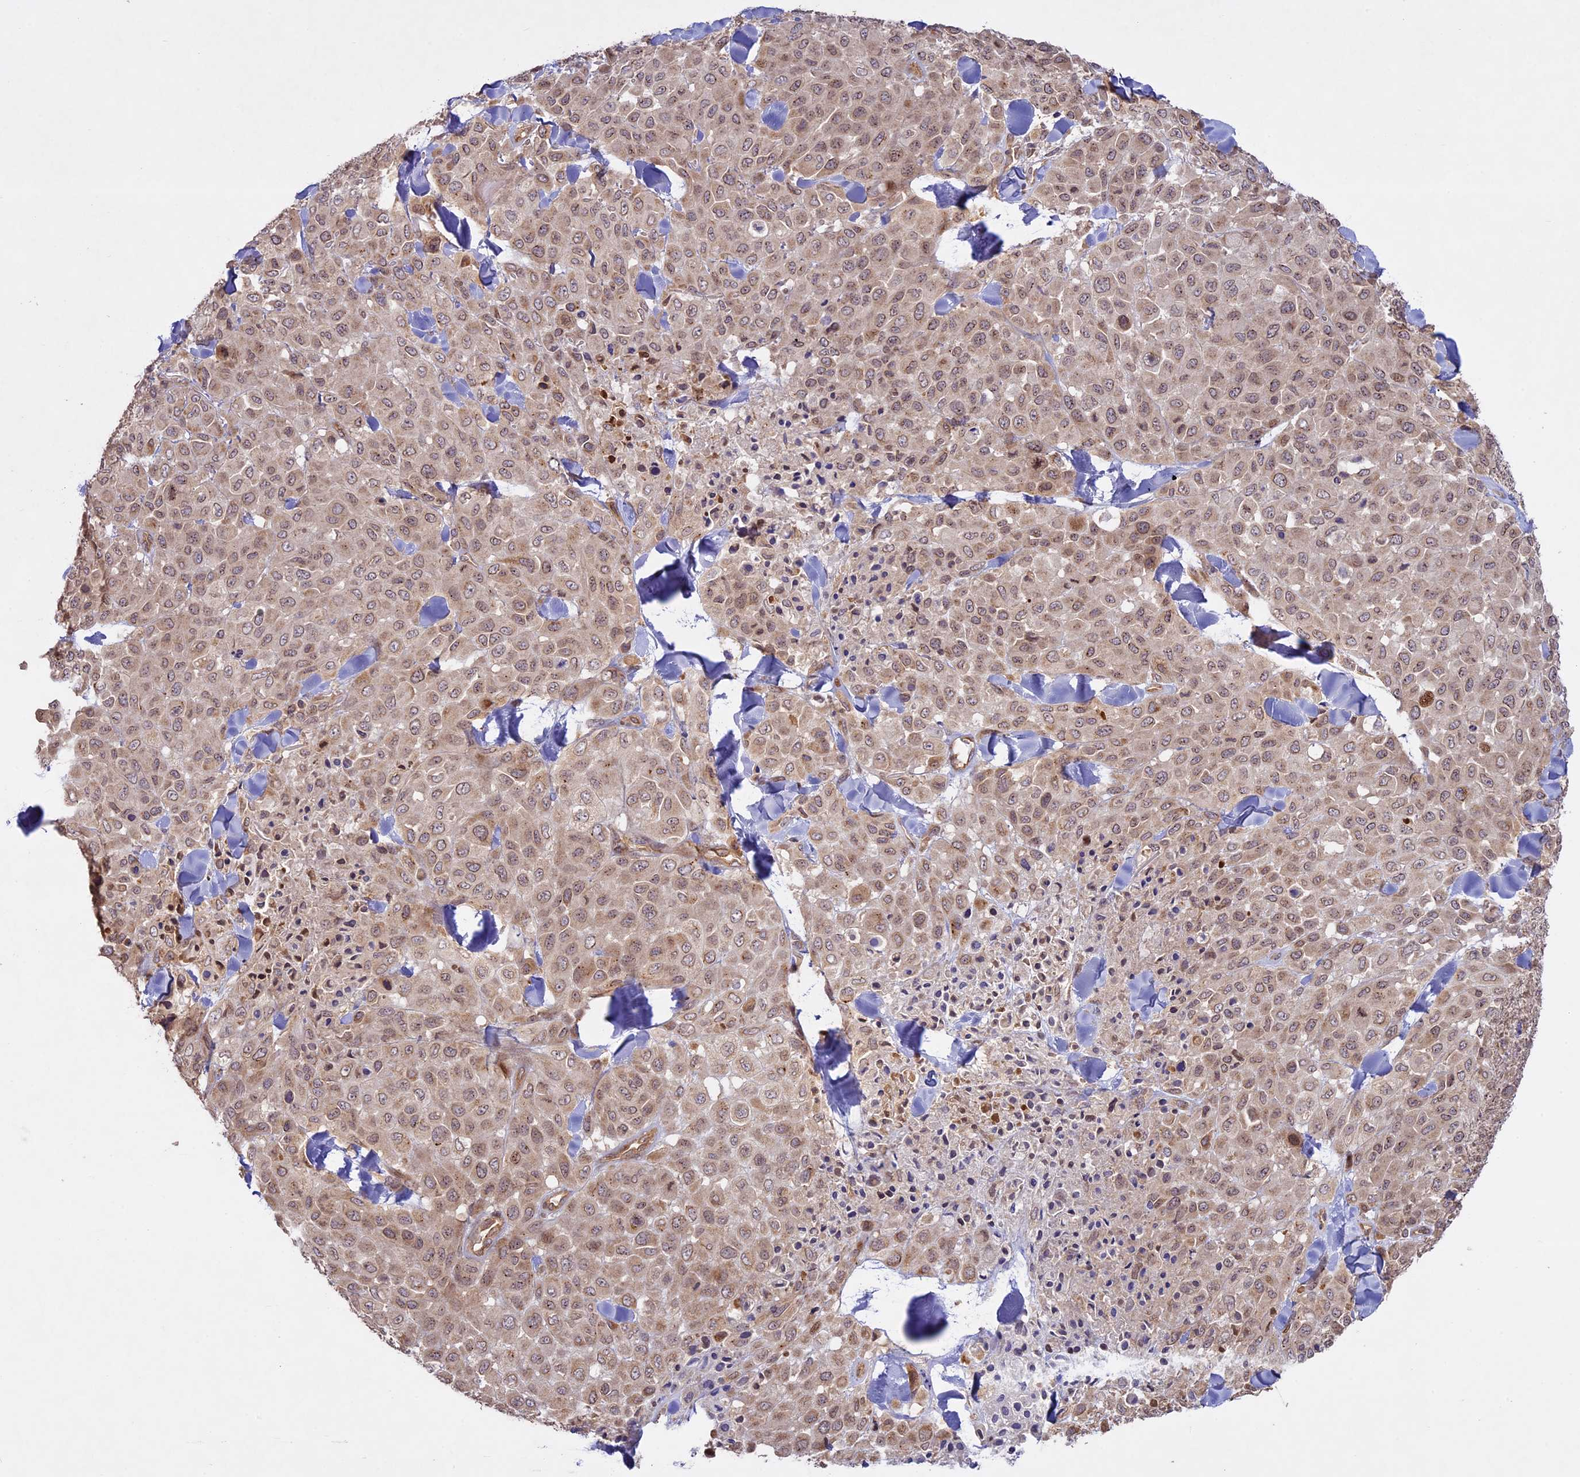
{"staining": {"intensity": "weak", "quantity": "25%-75%", "location": "cytoplasmic/membranous,nuclear"}, "tissue": "melanoma", "cell_type": "Tumor cells", "image_type": "cancer", "snomed": [{"axis": "morphology", "description": "Malignant melanoma, Metastatic site"}, {"axis": "topography", "description": "Skin"}], "caption": "Human melanoma stained with a brown dye reveals weak cytoplasmic/membranous and nuclear positive positivity in about 25%-75% of tumor cells.", "gene": "DGKH", "patient": {"sex": "female", "age": 81}}